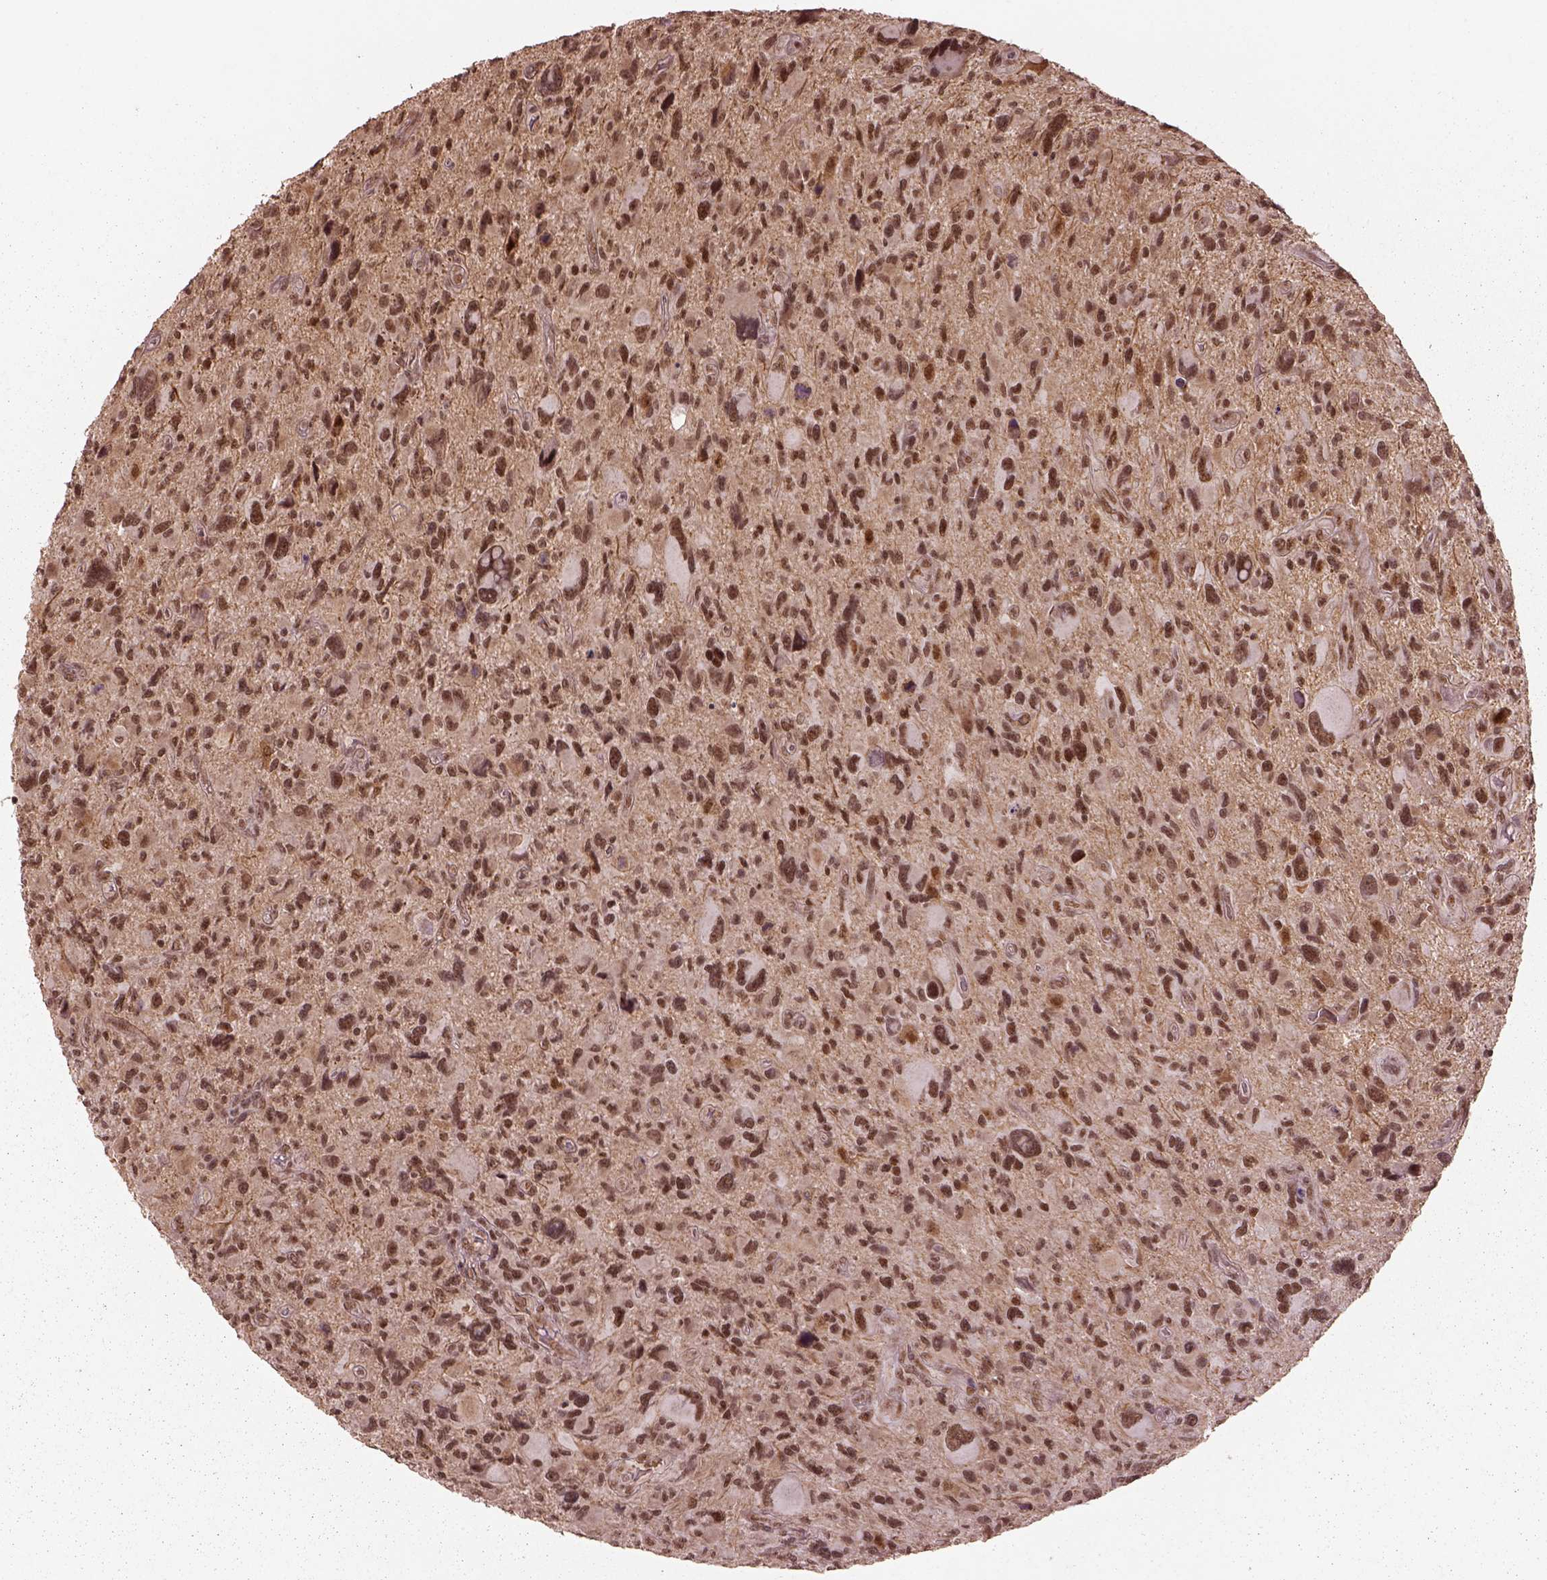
{"staining": {"intensity": "moderate", "quantity": ">75%", "location": "nuclear"}, "tissue": "glioma", "cell_type": "Tumor cells", "image_type": "cancer", "snomed": [{"axis": "morphology", "description": "Glioma, malignant, NOS"}, {"axis": "morphology", "description": "Glioma, malignant, High grade"}, {"axis": "topography", "description": "Brain"}], "caption": "Brown immunohistochemical staining in malignant glioma (high-grade) displays moderate nuclear positivity in about >75% of tumor cells.", "gene": "BRD9", "patient": {"sex": "female", "age": 71}}